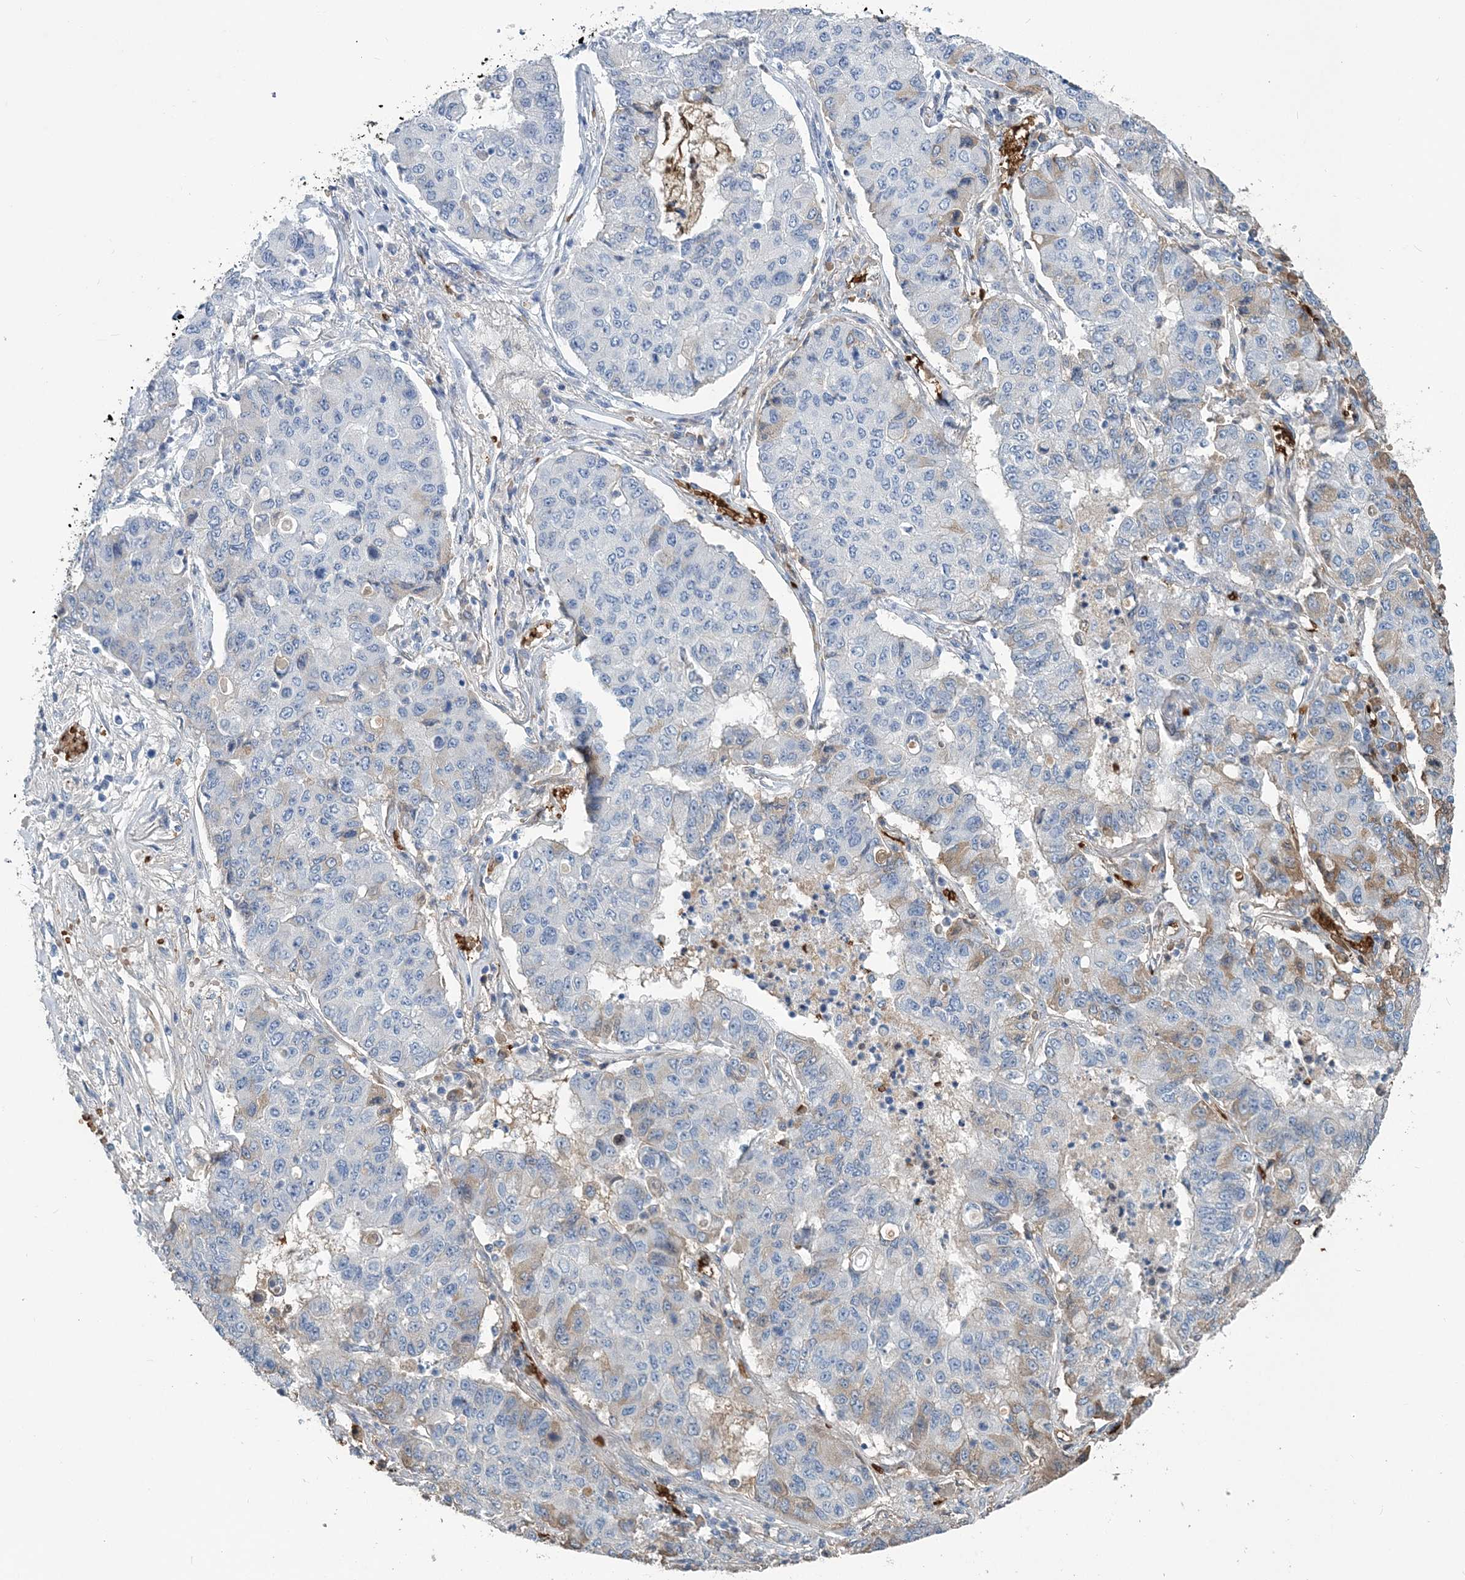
{"staining": {"intensity": "negative", "quantity": "none", "location": "none"}, "tissue": "lung cancer", "cell_type": "Tumor cells", "image_type": "cancer", "snomed": [{"axis": "morphology", "description": "Squamous cell carcinoma, NOS"}, {"axis": "topography", "description": "Lung"}], "caption": "High magnification brightfield microscopy of lung cancer (squamous cell carcinoma) stained with DAB (brown) and counterstained with hematoxylin (blue): tumor cells show no significant positivity. (Stains: DAB (3,3'-diaminobenzidine) immunohistochemistry (IHC) with hematoxylin counter stain, Microscopy: brightfield microscopy at high magnification).", "gene": "HBD", "patient": {"sex": "male", "age": 74}}